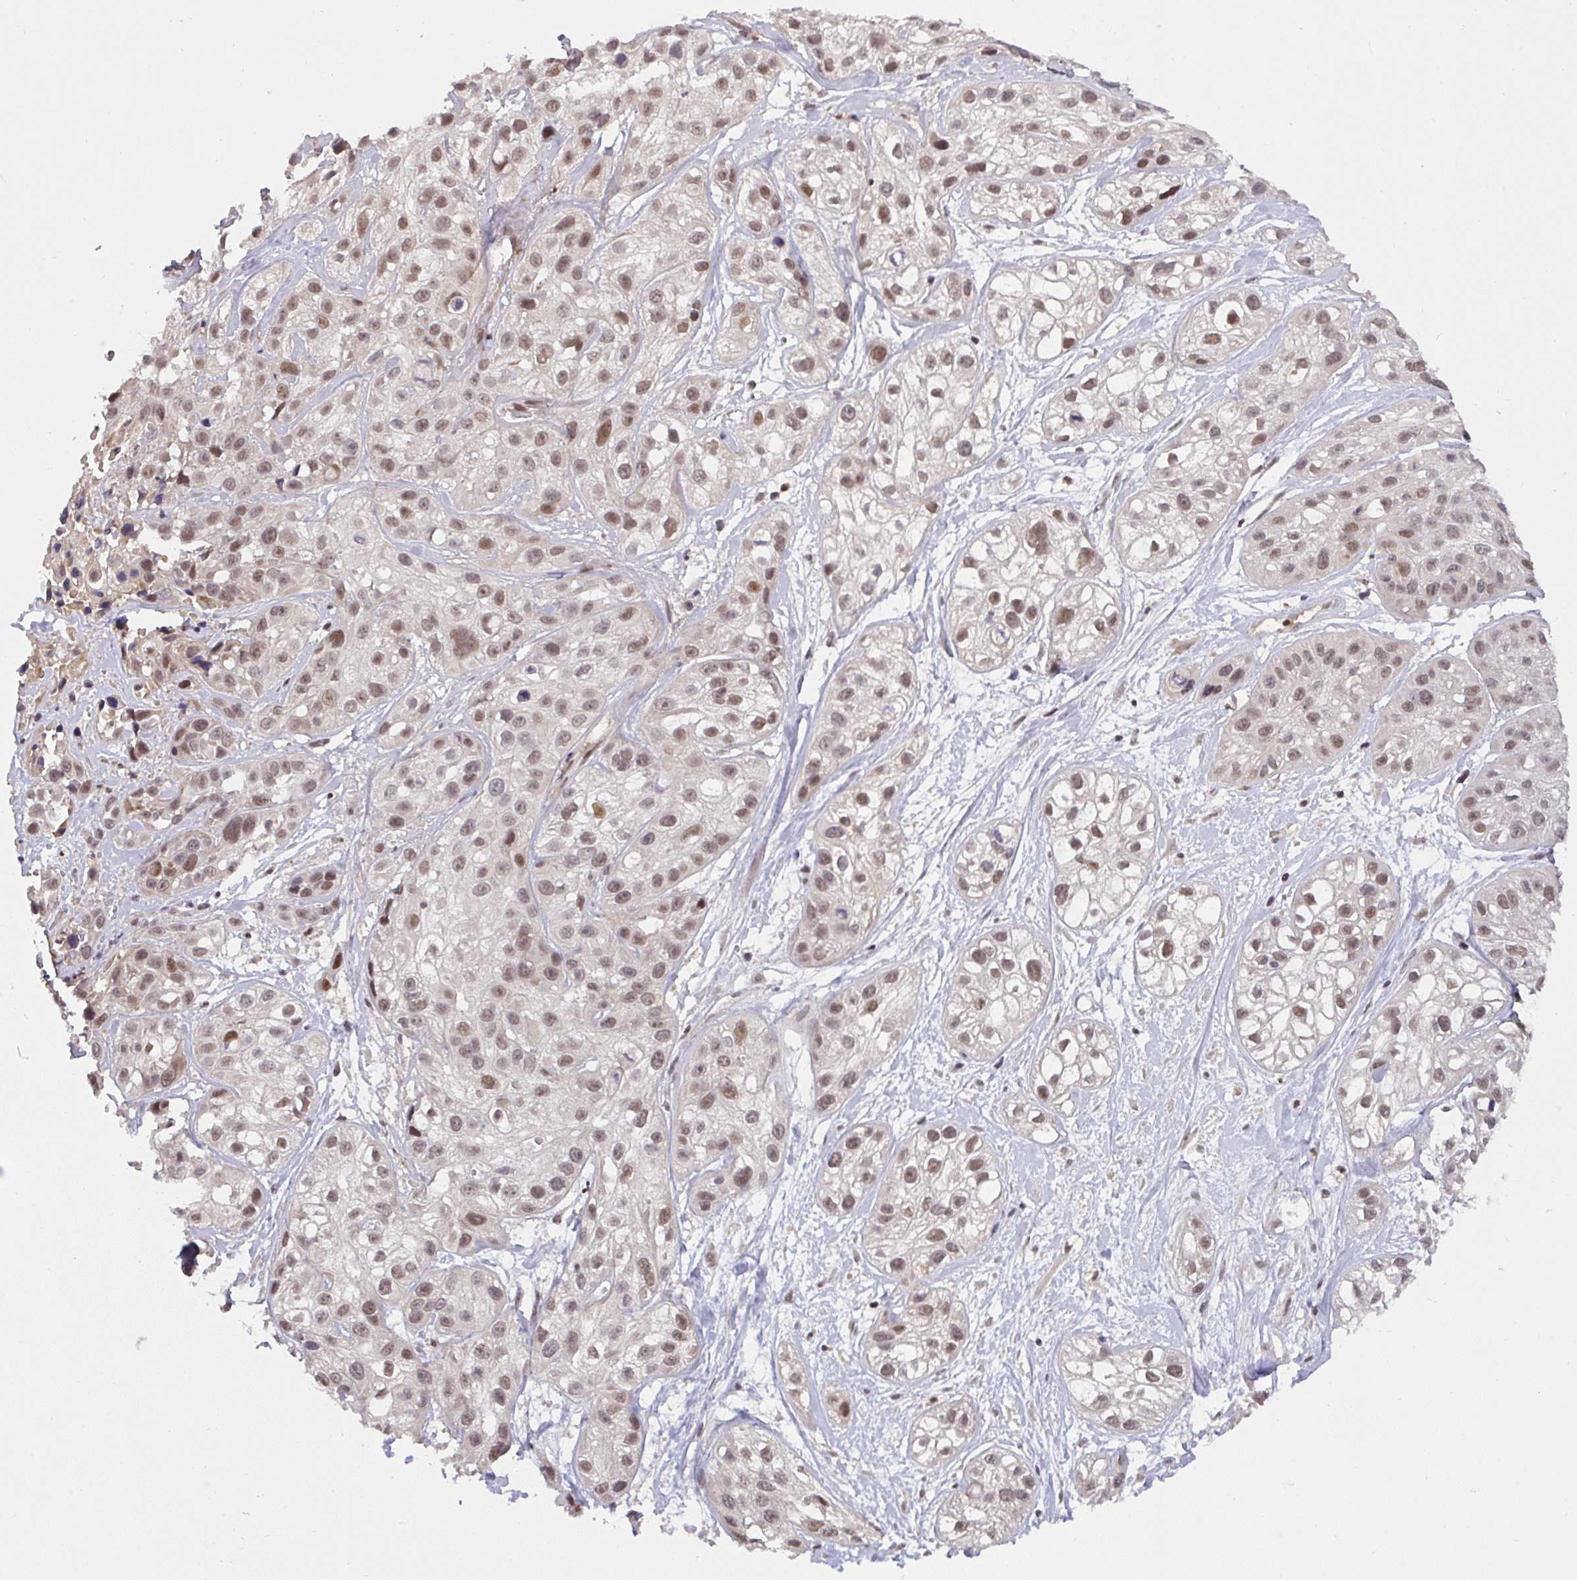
{"staining": {"intensity": "moderate", "quantity": ">75%", "location": "nuclear"}, "tissue": "skin cancer", "cell_type": "Tumor cells", "image_type": "cancer", "snomed": [{"axis": "morphology", "description": "Squamous cell carcinoma, NOS"}, {"axis": "topography", "description": "Skin"}], "caption": "The immunohistochemical stain highlights moderate nuclear staining in tumor cells of squamous cell carcinoma (skin) tissue. (DAB IHC, brown staining for protein, blue staining for nuclei).", "gene": "KLF2", "patient": {"sex": "male", "age": 82}}